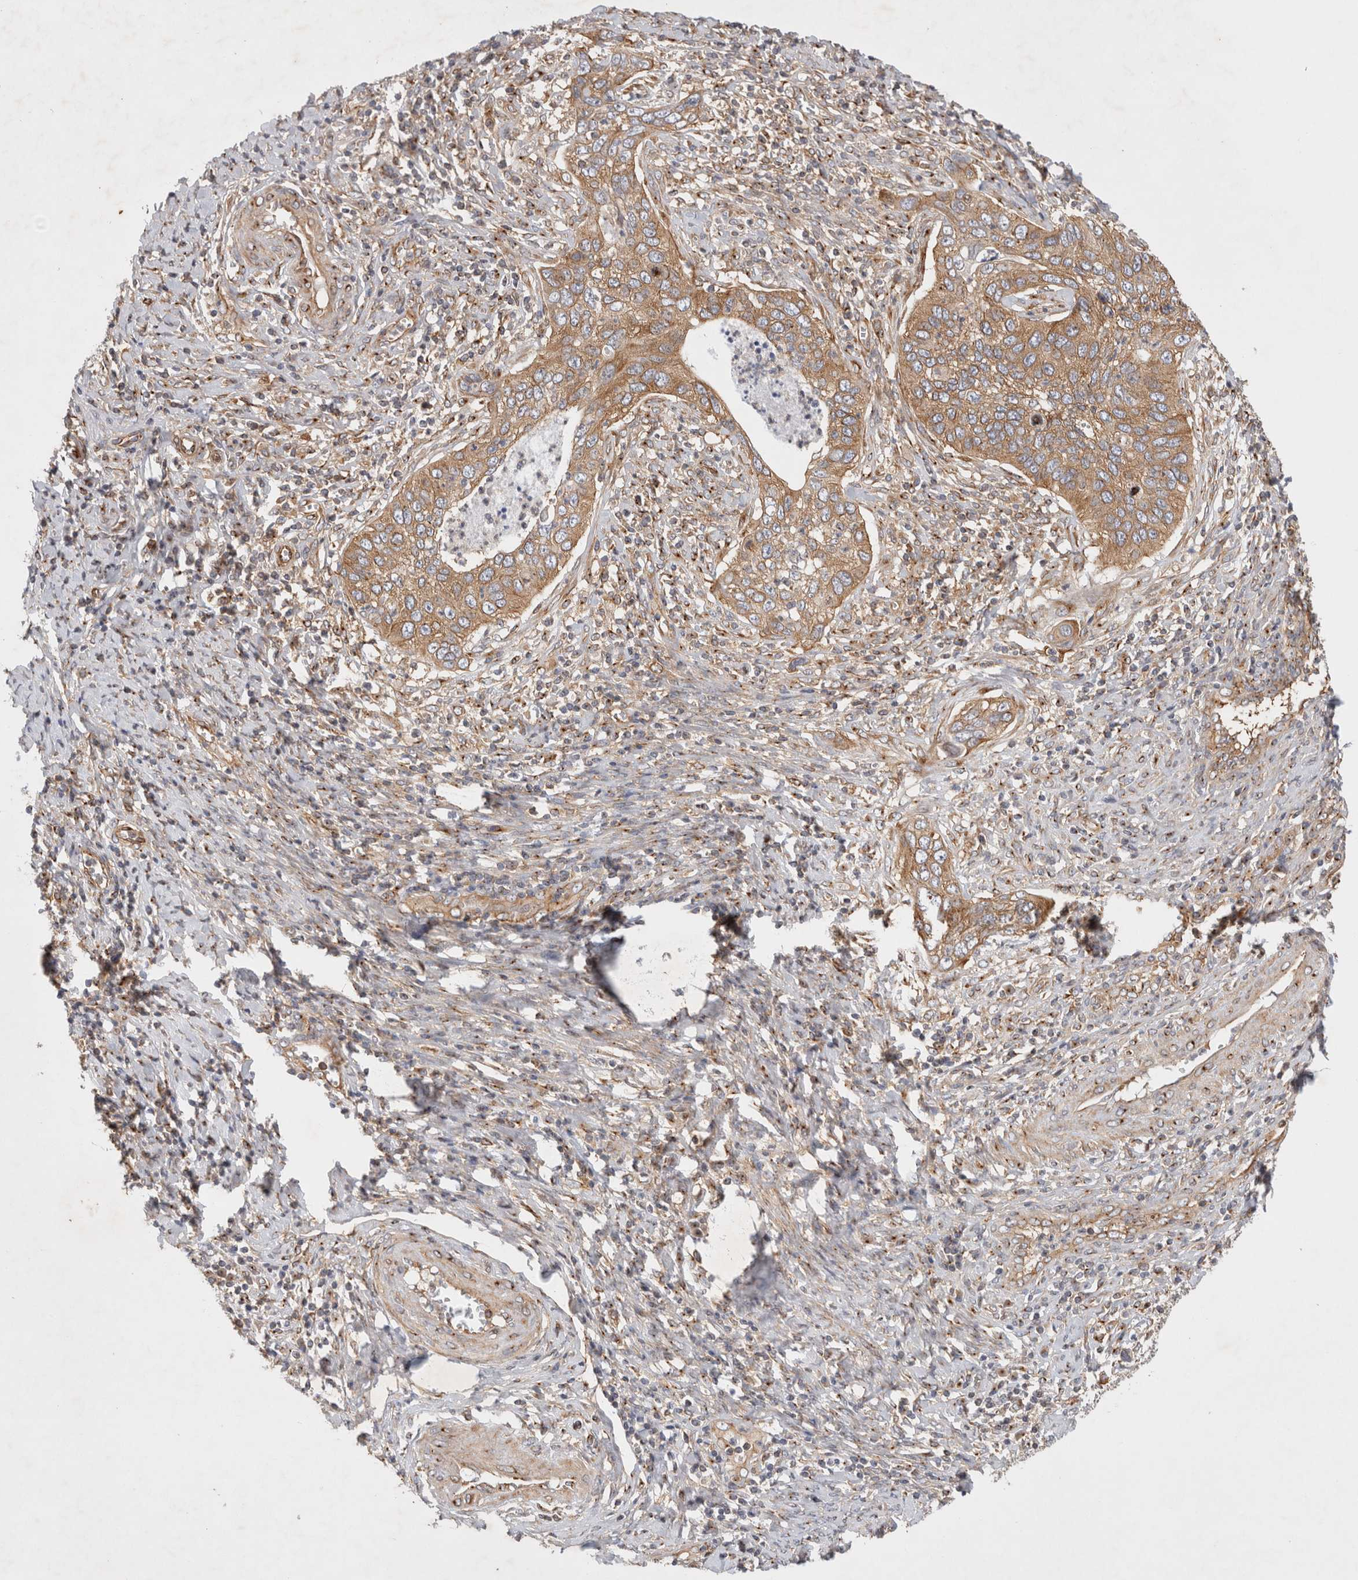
{"staining": {"intensity": "moderate", "quantity": ">75%", "location": "cytoplasmic/membranous"}, "tissue": "cervical cancer", "cell_type": "Tumor cells", "image_type": "cancer", "snomed": [{"axis": "morphology", "description": "Squamous cell carcinoma, NOS"}, {"axis": "topography", "description": "Cervix"}], "caption": "Cervical cancer stained with a protein marker demonstrates moderate staining in tumor cells.", "gene": "GPR150", "patient": {"sex": "female", "age": 53}}